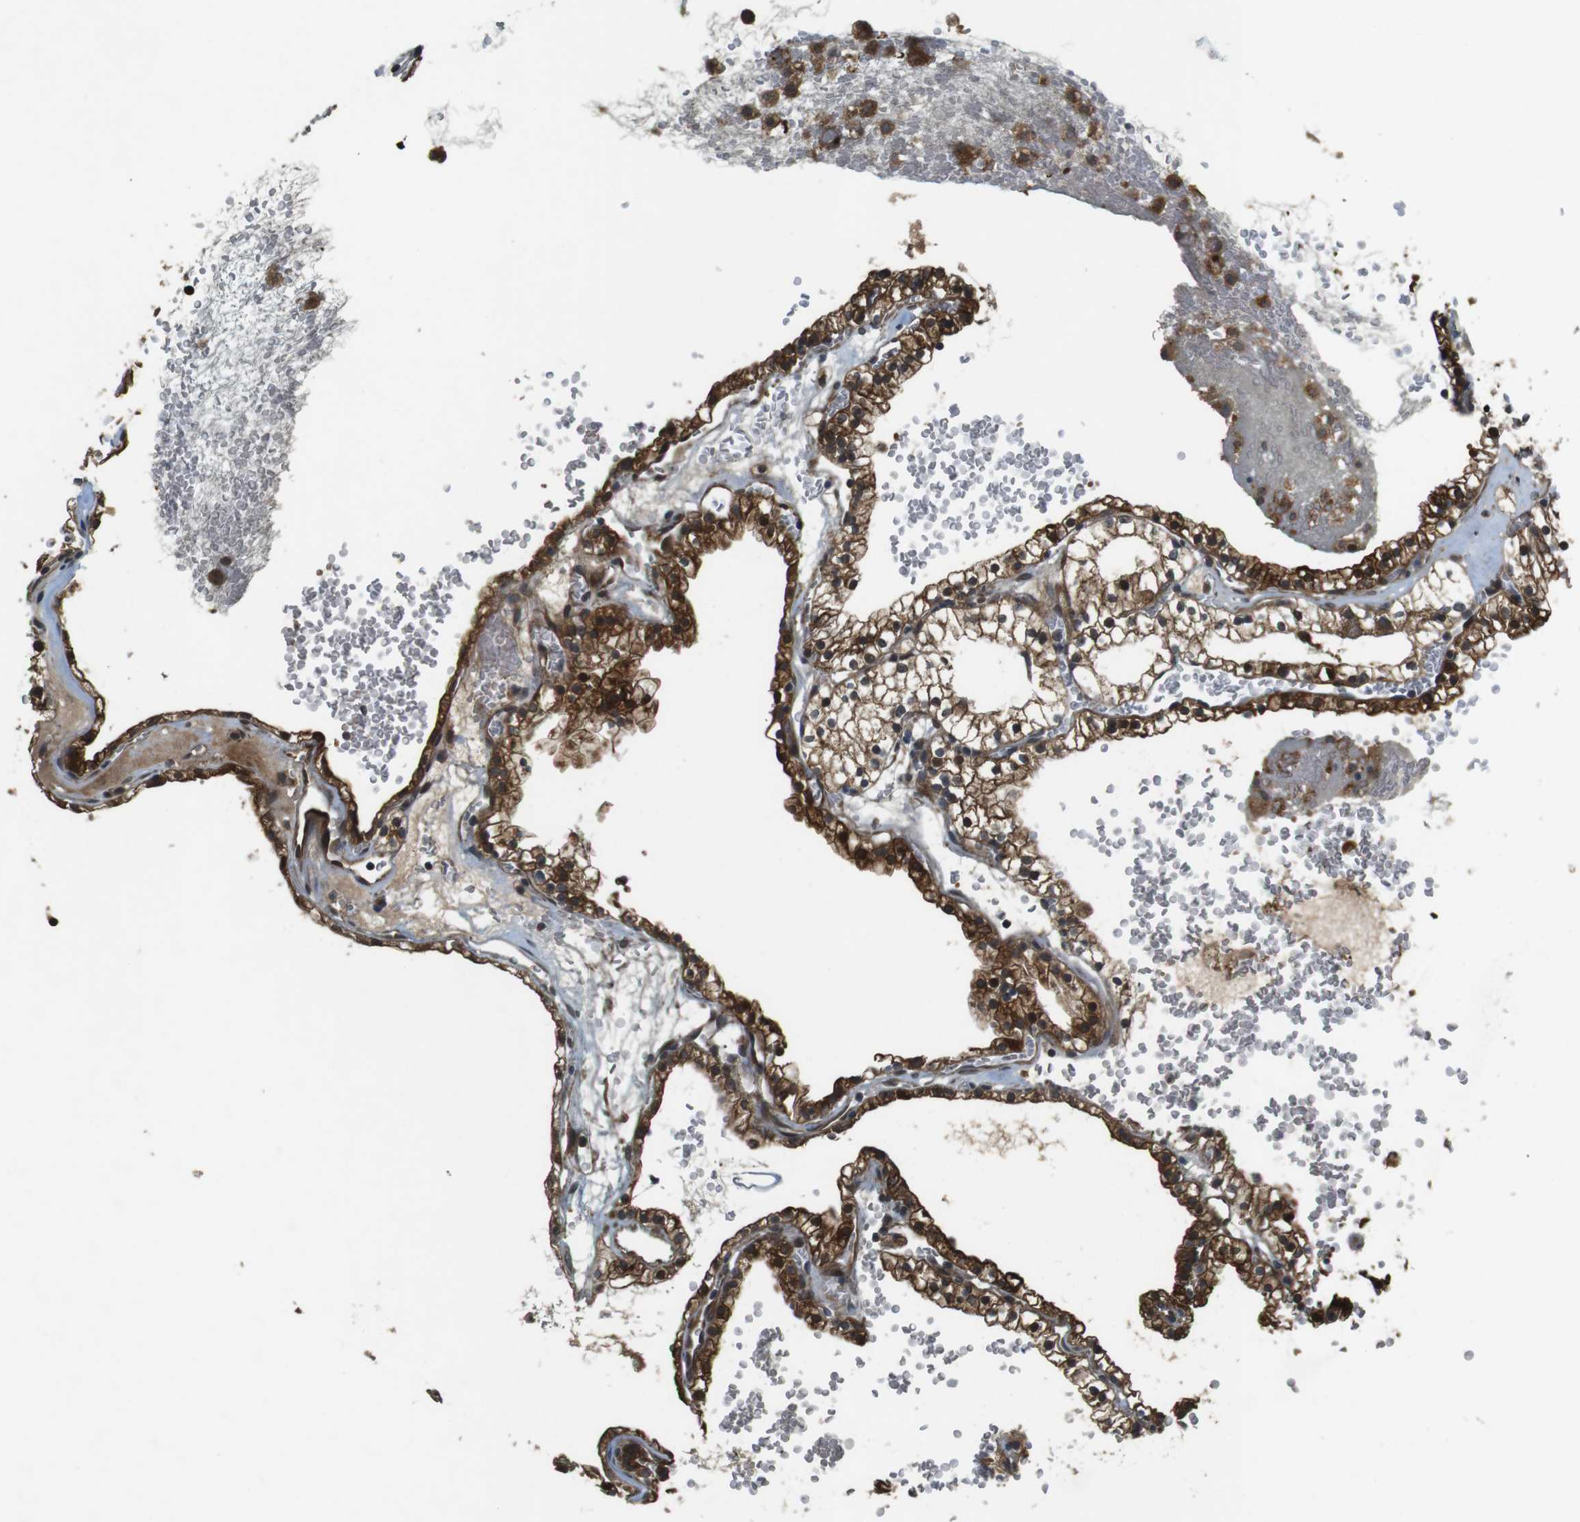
{"staining": {"intensity": "strong", "quantity": ">75%", "location": "cytoplasmic/membranous"}, "tissue": "renal cancer", "cell_type": "Tumor cells", "image_type": "cancer", "snomed": [{"axis": "morphology", "description": "Adenocarcinoma, NOS"}, {"axis": "topography", "description": "Kidney"}], "caption": "Immunohistochemistry (IHC) of renal adenocarcinoma demonstrates high levels of strong cytoplasmic/membranous expression in about >75% of tumor cells.", "gene": "IFFO2", "patient": {"sex": "female", "age": 41}}